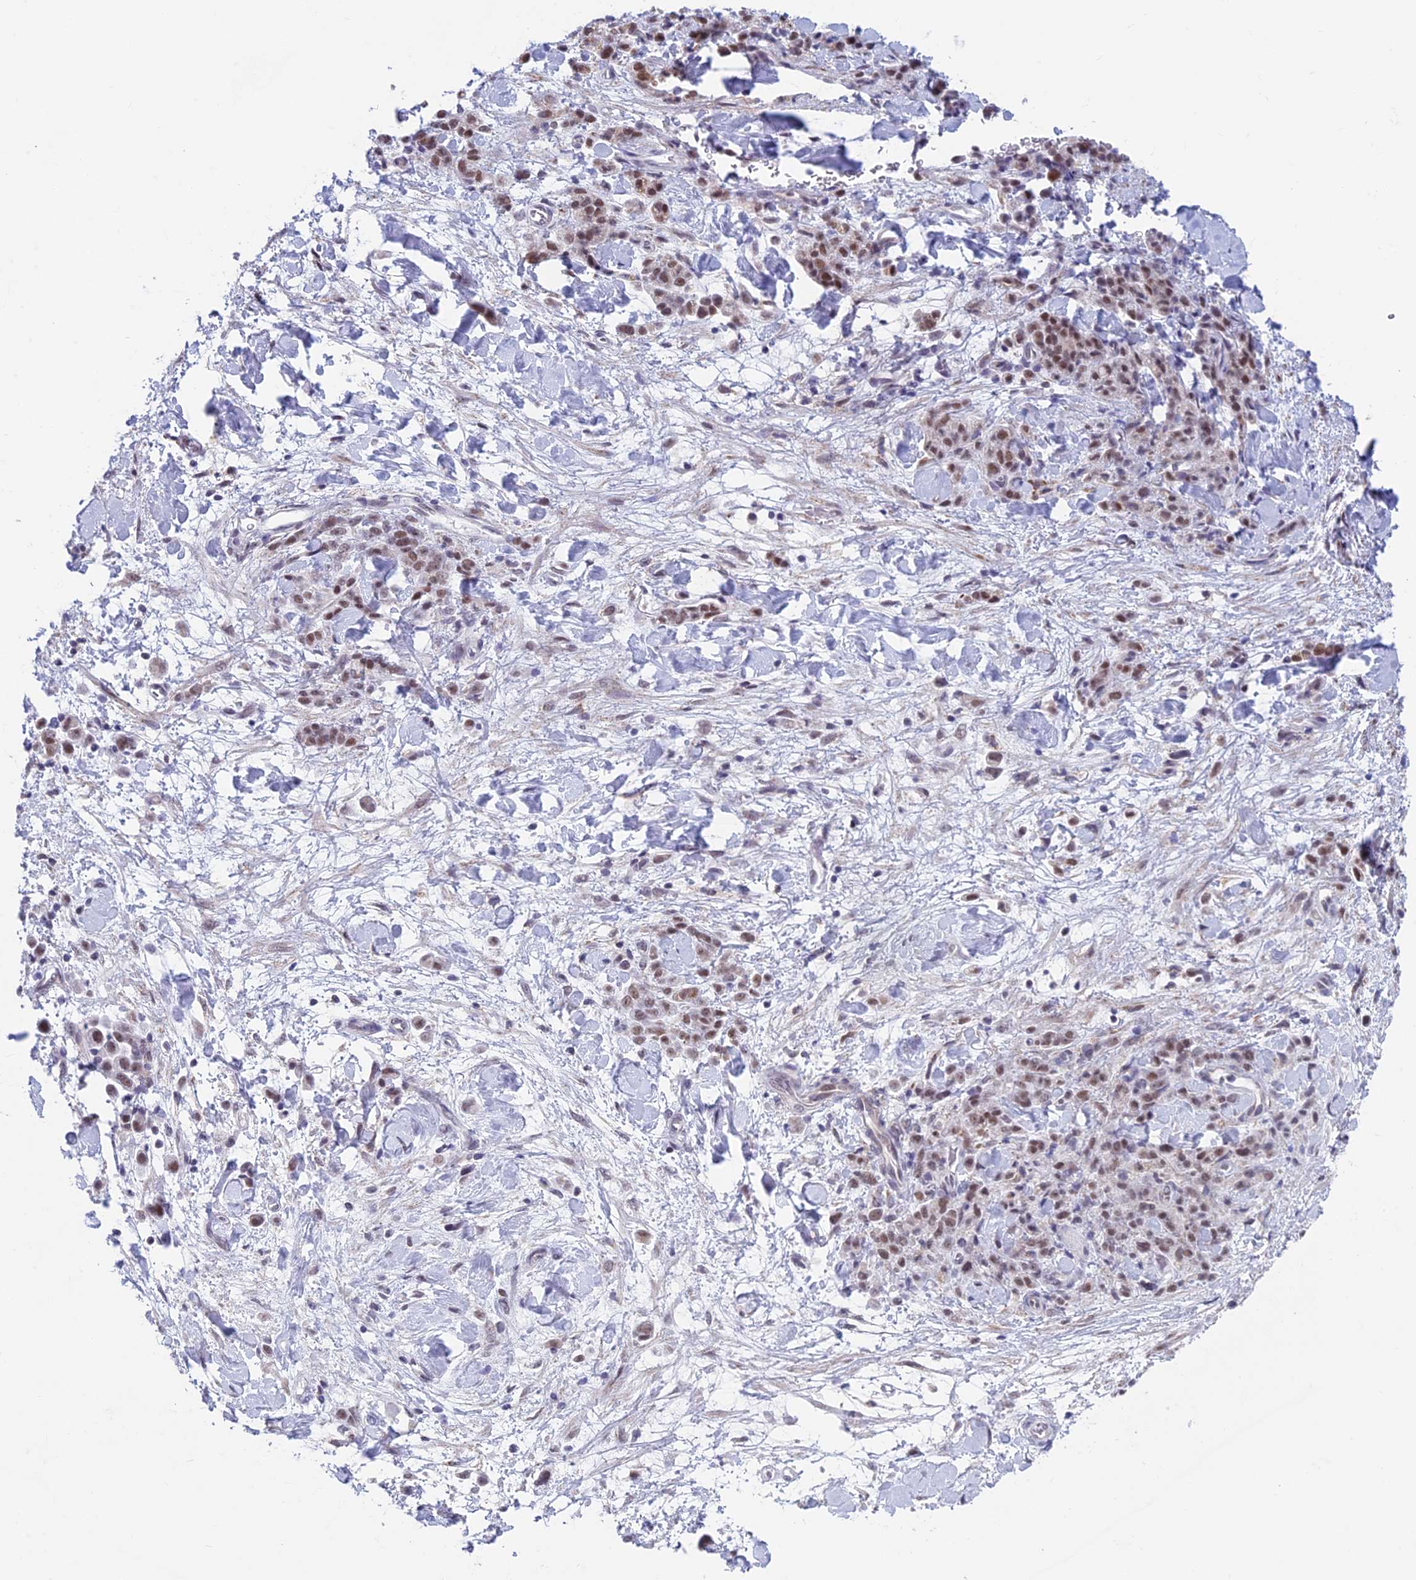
{"staining": {"intensity": "moderate", "quantity": ">75%", "location": "nuclear"}, "tissue": "stomach cancer", "cell_type": "Tumor cells", "image_type": "cancer", "snomed": [{"axis": "morphology", "description": "Normal tissue, NOS"}, {"axis": "morphology", "description": "Adenocarcinoma, NOS"}, {"axis": "topography", "description": "Stomach"}], "caption": "High-magnification brightfield microscopy of stomach cancer (adenocarcinoma) stained with DAB (3,3'-diaminobenzidine) (brown) and counterstained with hematoxylin (blue). tumor cells exhibit moderate nuclear positivity is appreciated in about>75% of cells.", "gene": "ASH2L", "patient": {"sex": "male", "age": 82}}